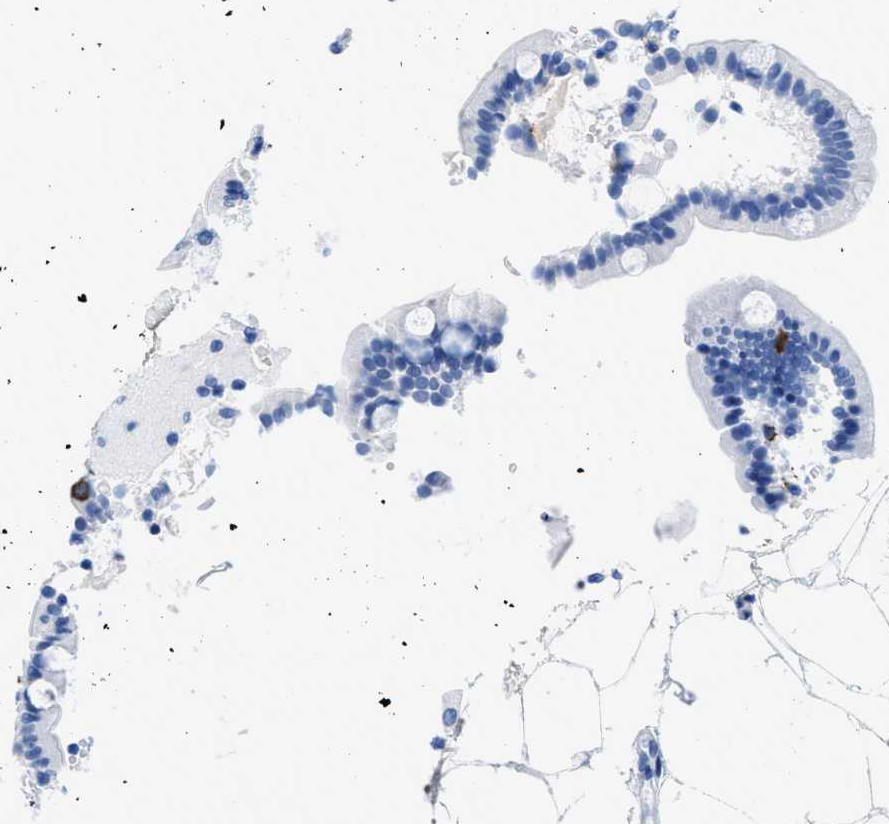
{"staining": {"intensity": "negative", "quantity": "none", "location": "none"}, "tissue": "duodenum", "cell_type": "Glandular cells", "image_type": "normal", "snomed": [{"axis": "morphology", "description": "Normal tissue, NOS"}, {"axis": "topography", "description": "Duodenum"}], "caption": "The micrograph reveals no staining of glandular cells in benign duodenum.", "gene": "COL3A1", "patient": {"sex": "male", "age": 54}}